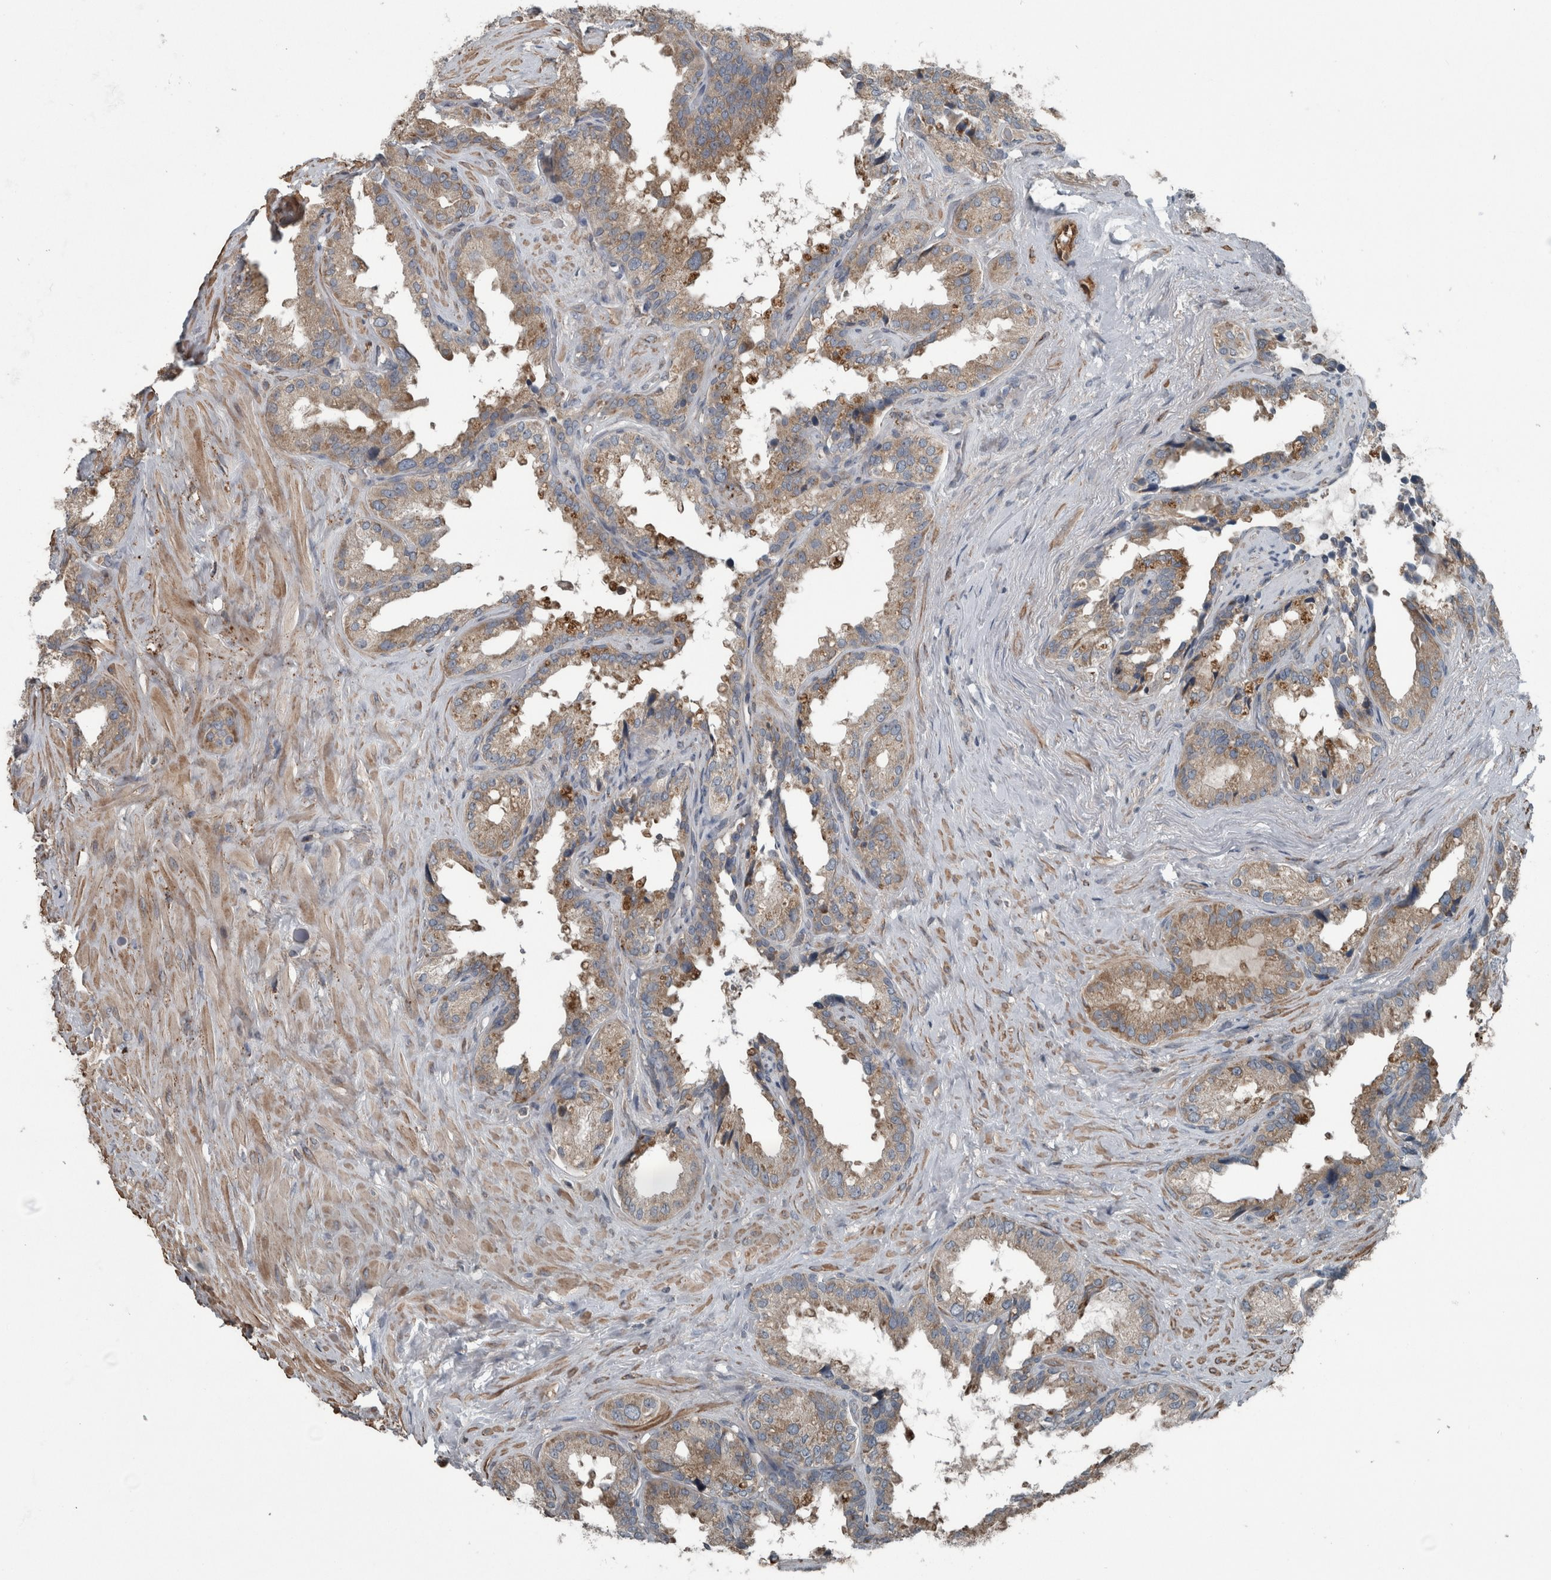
{"staining": {"intensity": "weak", "quantity": ">75%", "location": "cytoplasmic/membranous"}, "tissue": "seminal vesicle", "cell_type": "Glandular cells", "image_type": "normal", "snomed": [{"axis": "morphology", "description": "Normal tissue, NOS"}, {"axis": "topography", "description": "Seminal veicle"}], "caption": "This photomicrograph reveals immunohistochemistry staining of unremarkable seminal vesicle, with low weak cytoplasmic/membranous positivity in about >75% of glandular cells.", "gene": "EXOC8", "patient": {"sex": "male", "age": 80}}